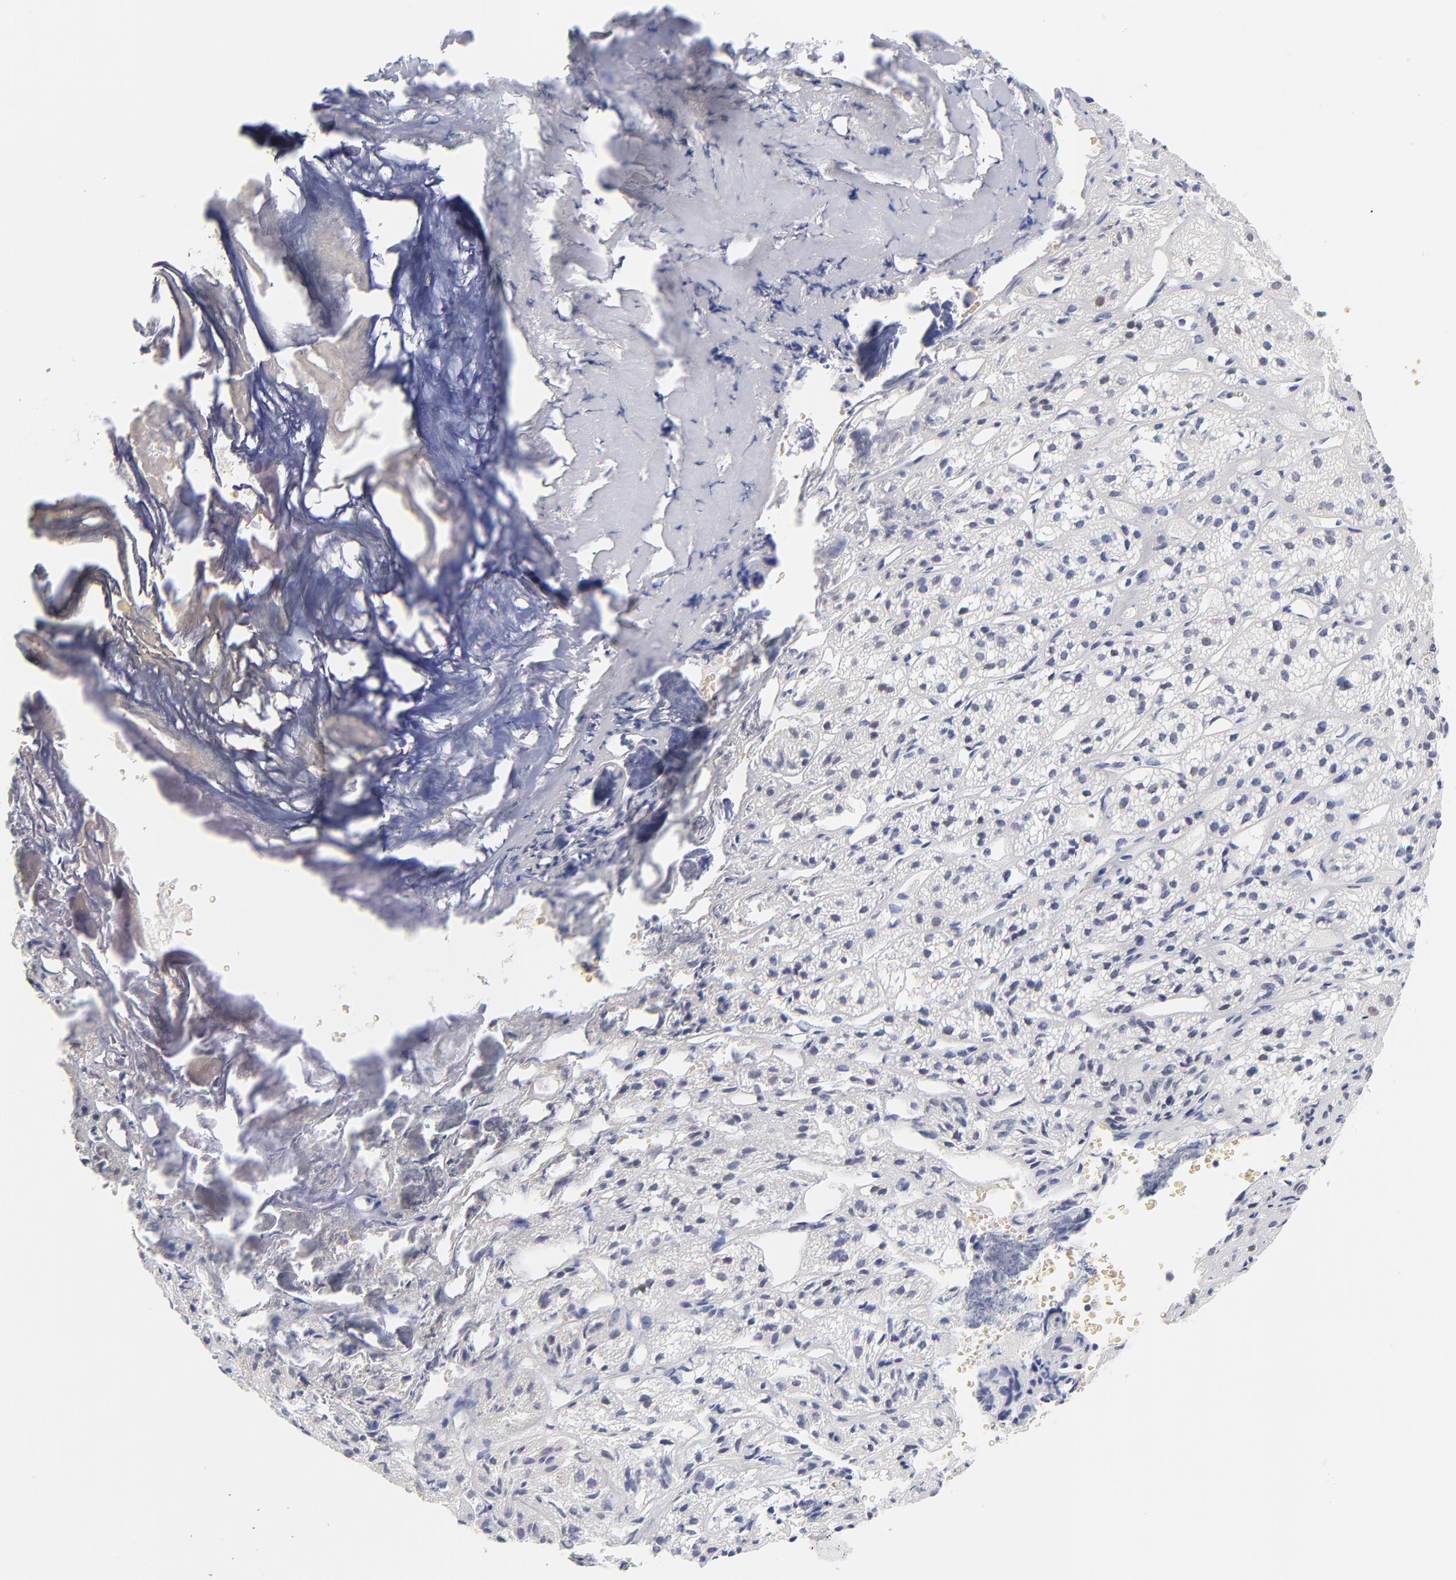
{"staining": {"intensity": "moderate", "quantity": "25%-75%", "location": "nuclear"}, "tissue": "adrenal gland", "cell_type": "Glandular cells", "image_type": "normal", "snomed": [{"axis": "morphology", "description": "Normal tissue, NOS"}, {"axis": "topography", "description": "Adrenal gland"}], "caption": "Unremarkable adrenal gland demonstrates moderate nuclear positivity in approximately 25%-75% of glandular cells, visualized by immunohistochemistry. (Brightfield microscopy of DAB IHC at high magnification).", "gene": "ZNF74", "patient": {"sex": "female", "age": 71}}